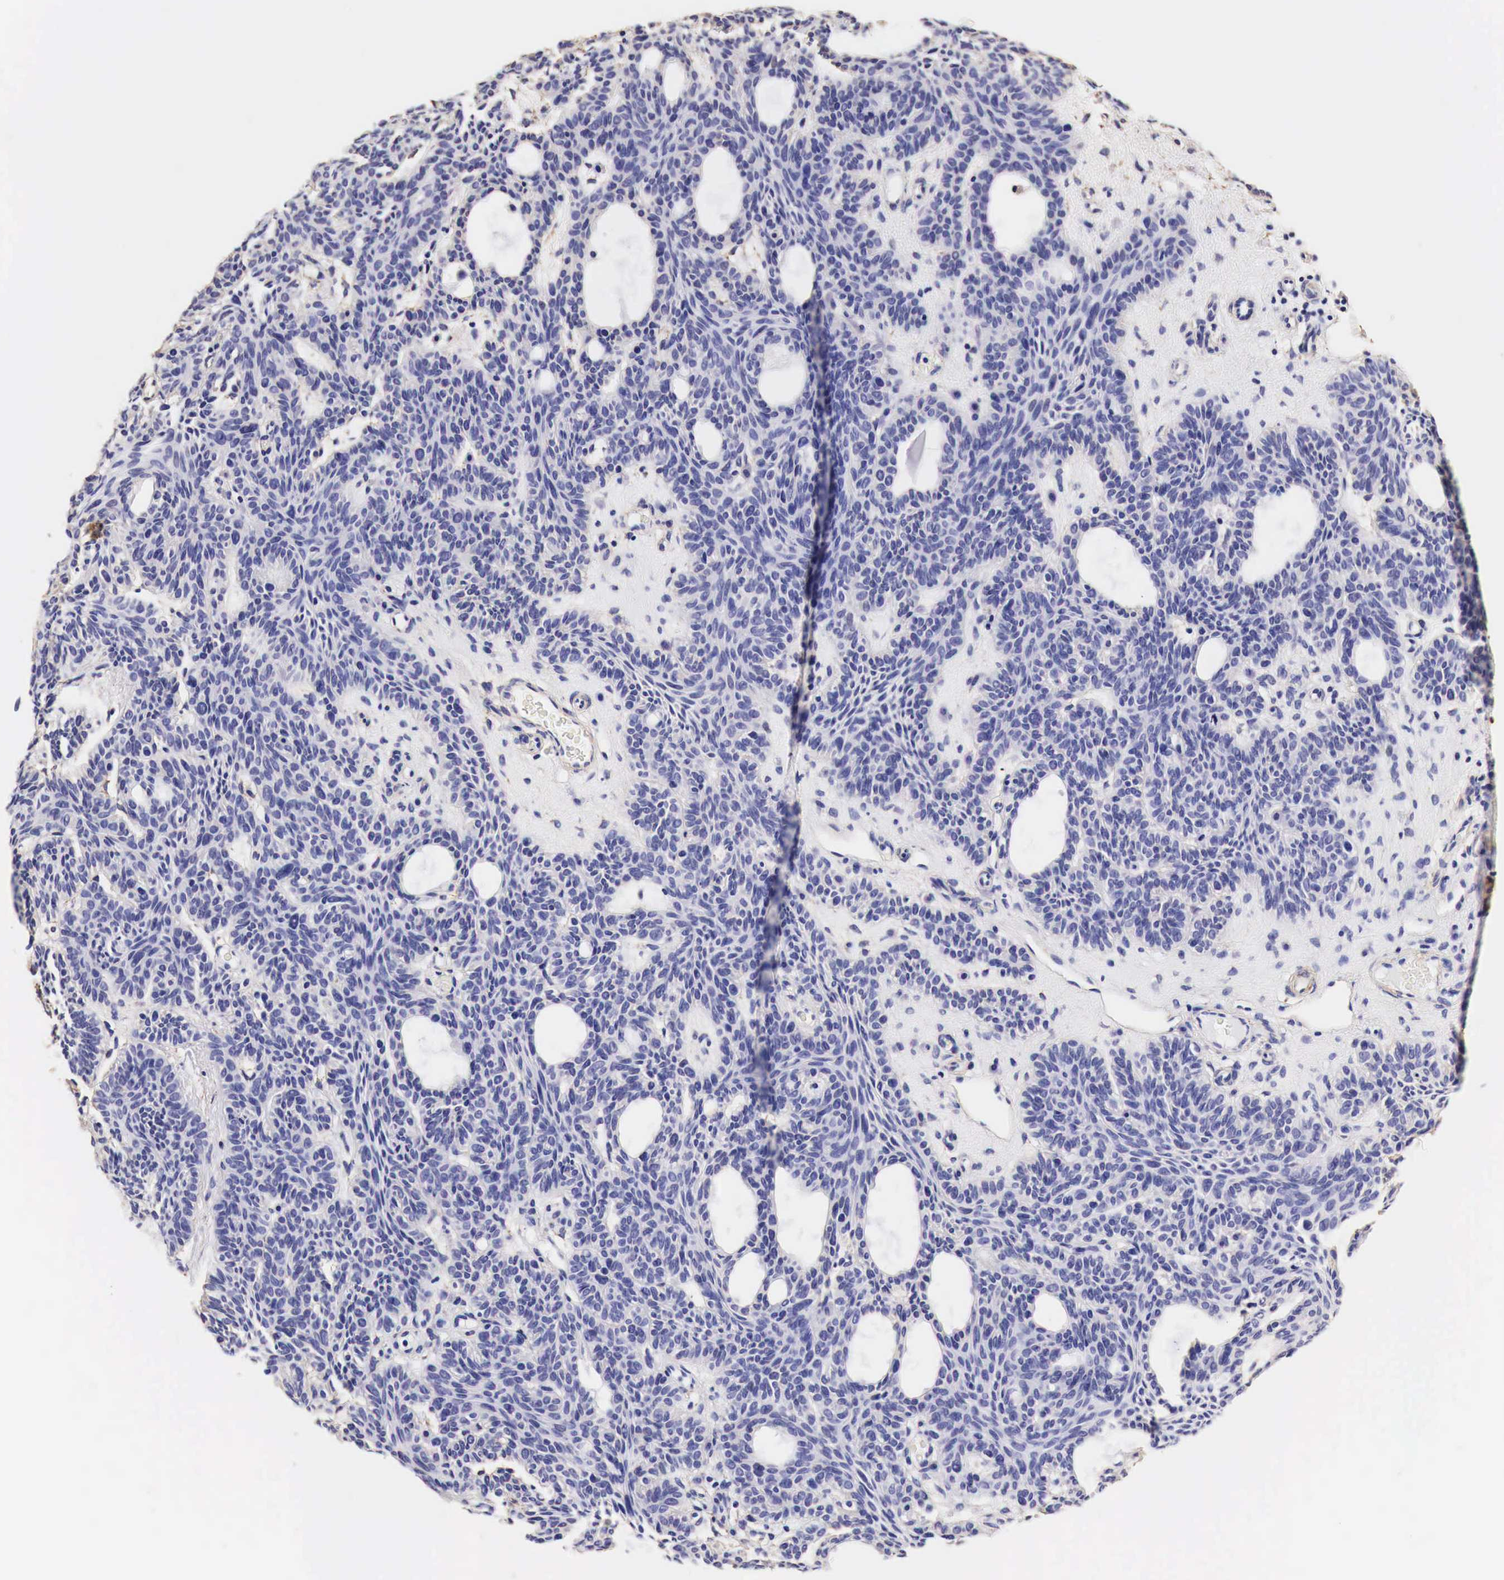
{"staining": {"intensity": "negative", "quantity": "none", "location": "none"}, "tissue": "skin cancer", "cell_type": "Tumor cells", "image_type": "cancer", "snomed": [{"axis": "morphology", "description": "Basal cell carcinoma"}, {"axis": "topography", "description": "Skin"}], "caption": "An IHC histopathology image of skin cancer is shown. There is no staining in tumor cells of skin cancer.", "gene": "LAMB2", "patient": {"sex": "male", "age": 44}}